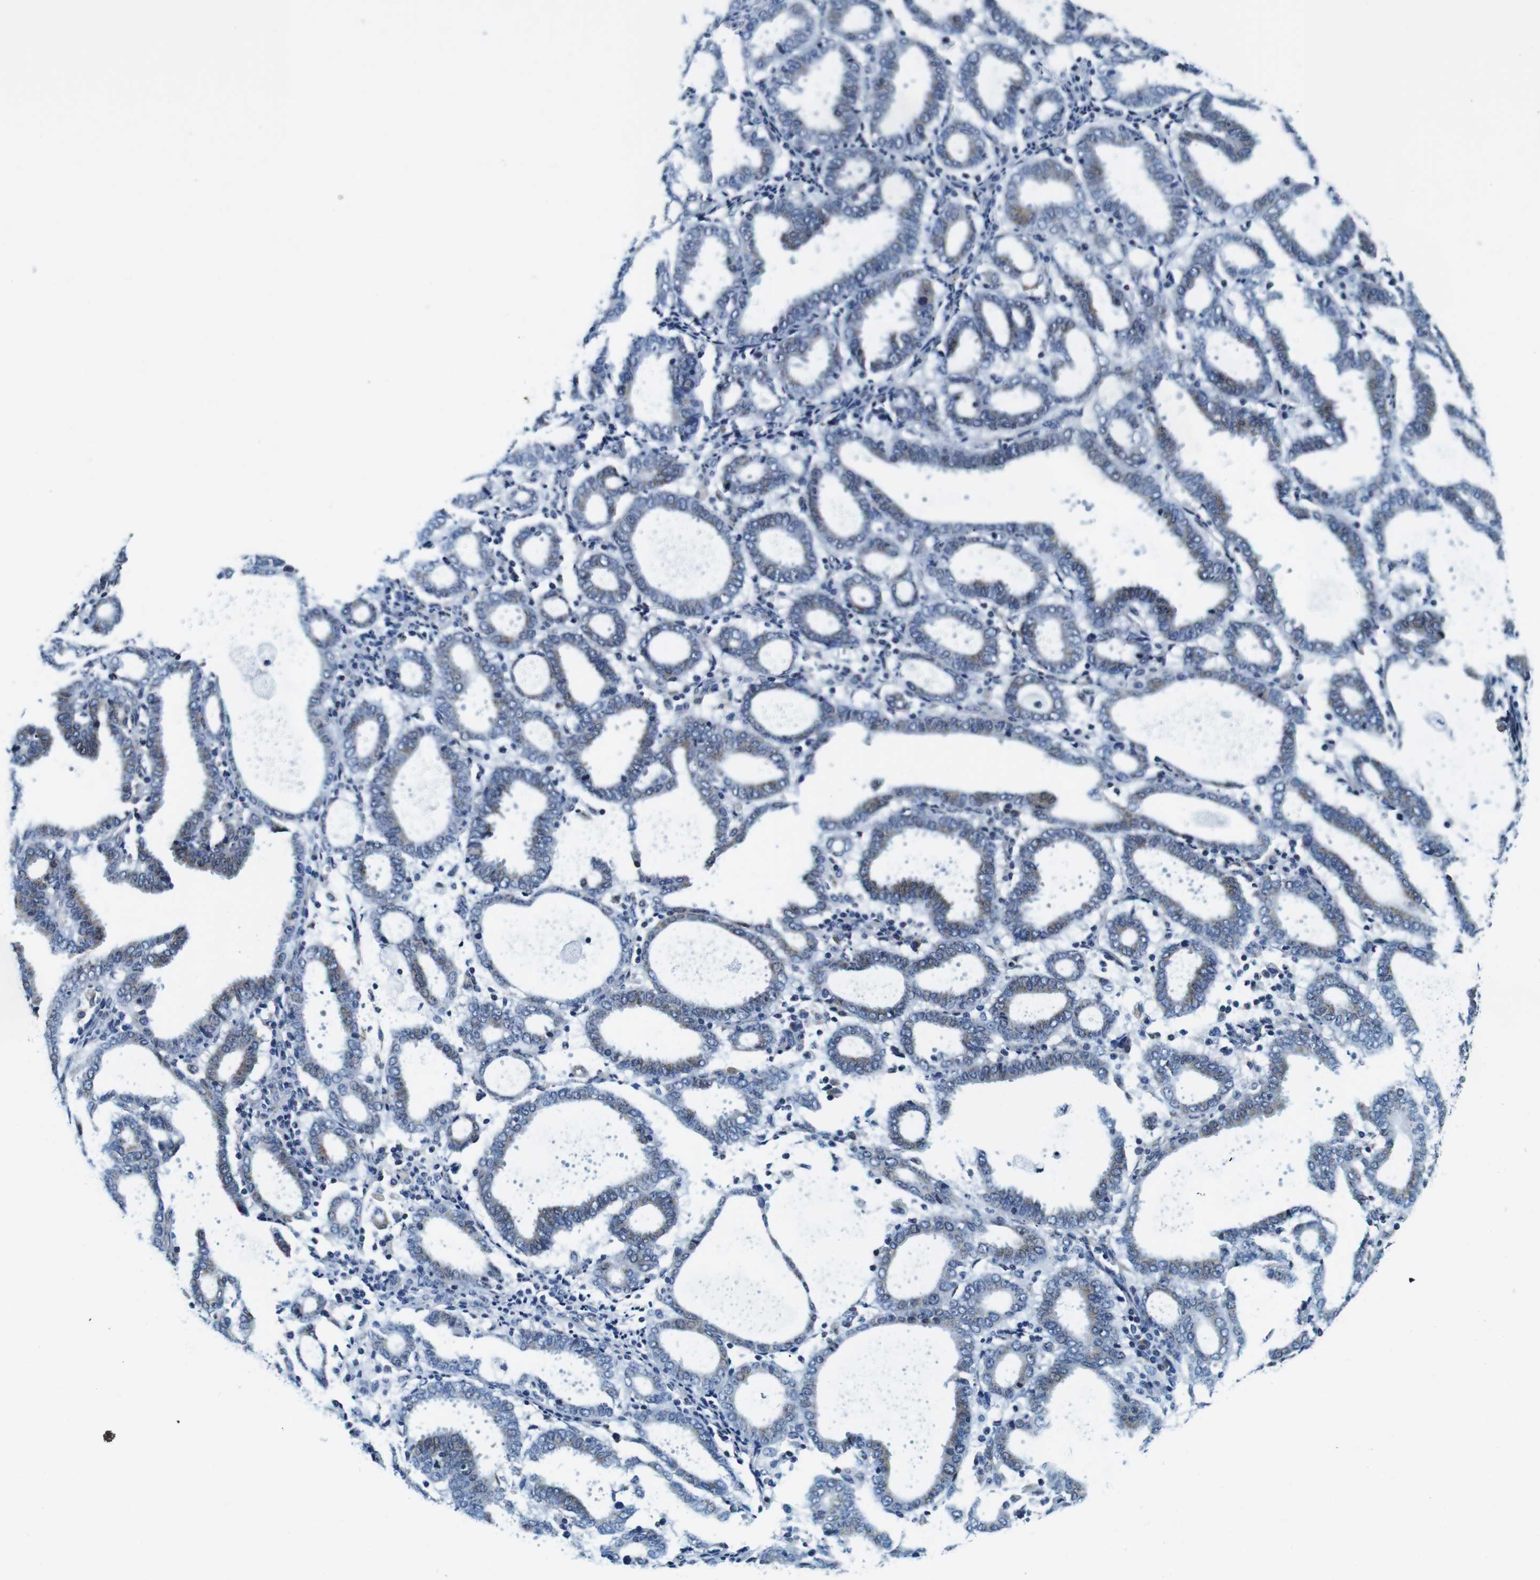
{"staining": {"intensity": "moderate", "quantity": "<25%", "location": "cytoplasmic/membranous"}, "tissue": "endometrial cancer", "cell_type": "Tumor cells", "image_type": "cancer", "snomed": [{"axis": "morphology", "description": "Adenocarcinoma, NOS"}, {"axis": "topography", "description": "Uterus"}], "caption": "Endometrial cancer stained for a protein (brown) shows moderate cytoplasmic/membranous positive staining in about <25% of tumor cells.", "gene": "FAR2", "patient": {"sex": "female", "age": 83}}